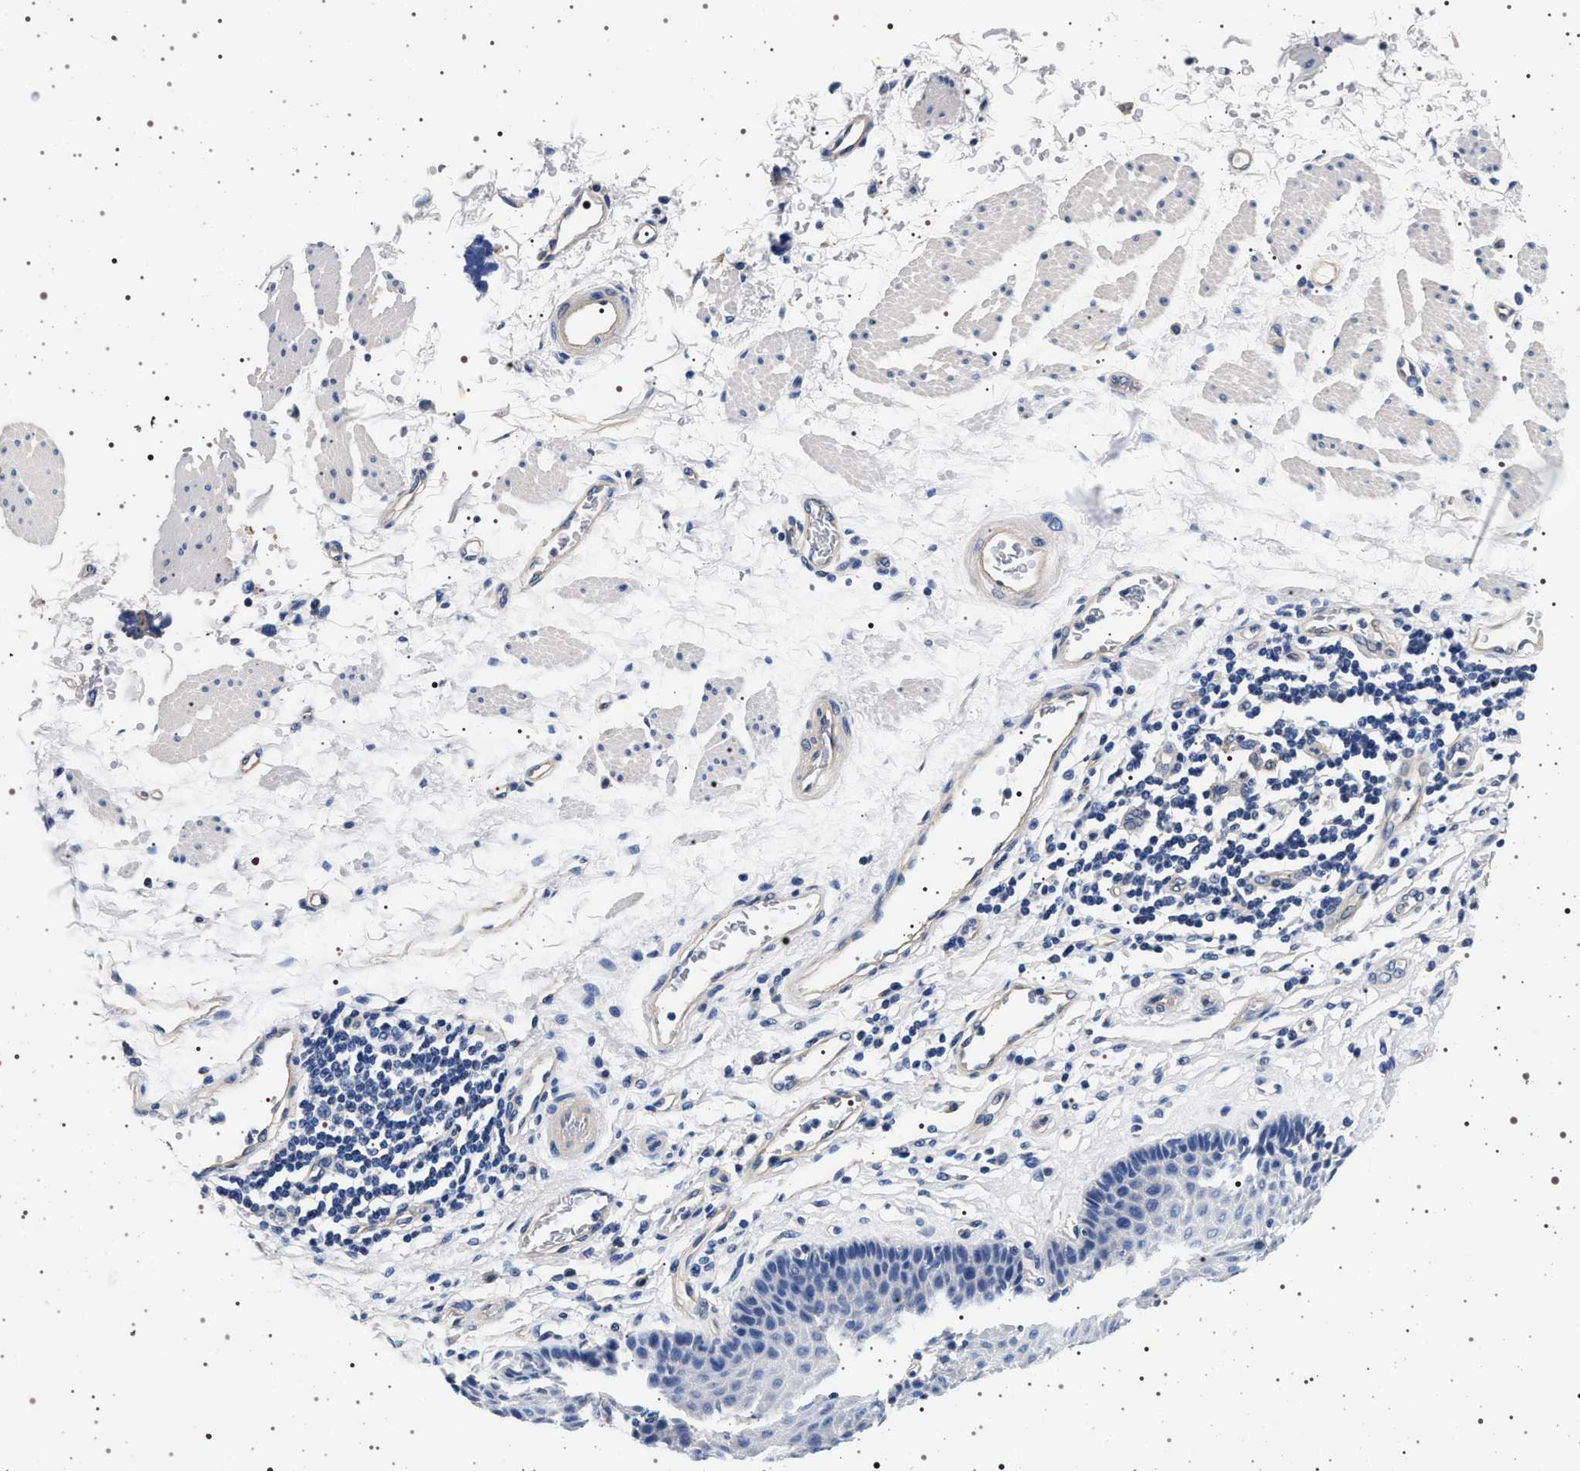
{"staining": {"intensity": "negative", "quantity": "none", "location": "none"}, "tissue": "esophagus", "cell_type": "Squamous epithelial cells", "image_type": "normal", "snomed": [{"axis": "morphology", "description": "Normal tissue, NOS"}, {"axis": "topography", "description": "Esophagus"}], "caption": "Image shows no significant protein staining in squamous epithelial cells of benign esophagus.", "gene": "HSD17B1", "patient": {"sex": "male", "age": 54}}